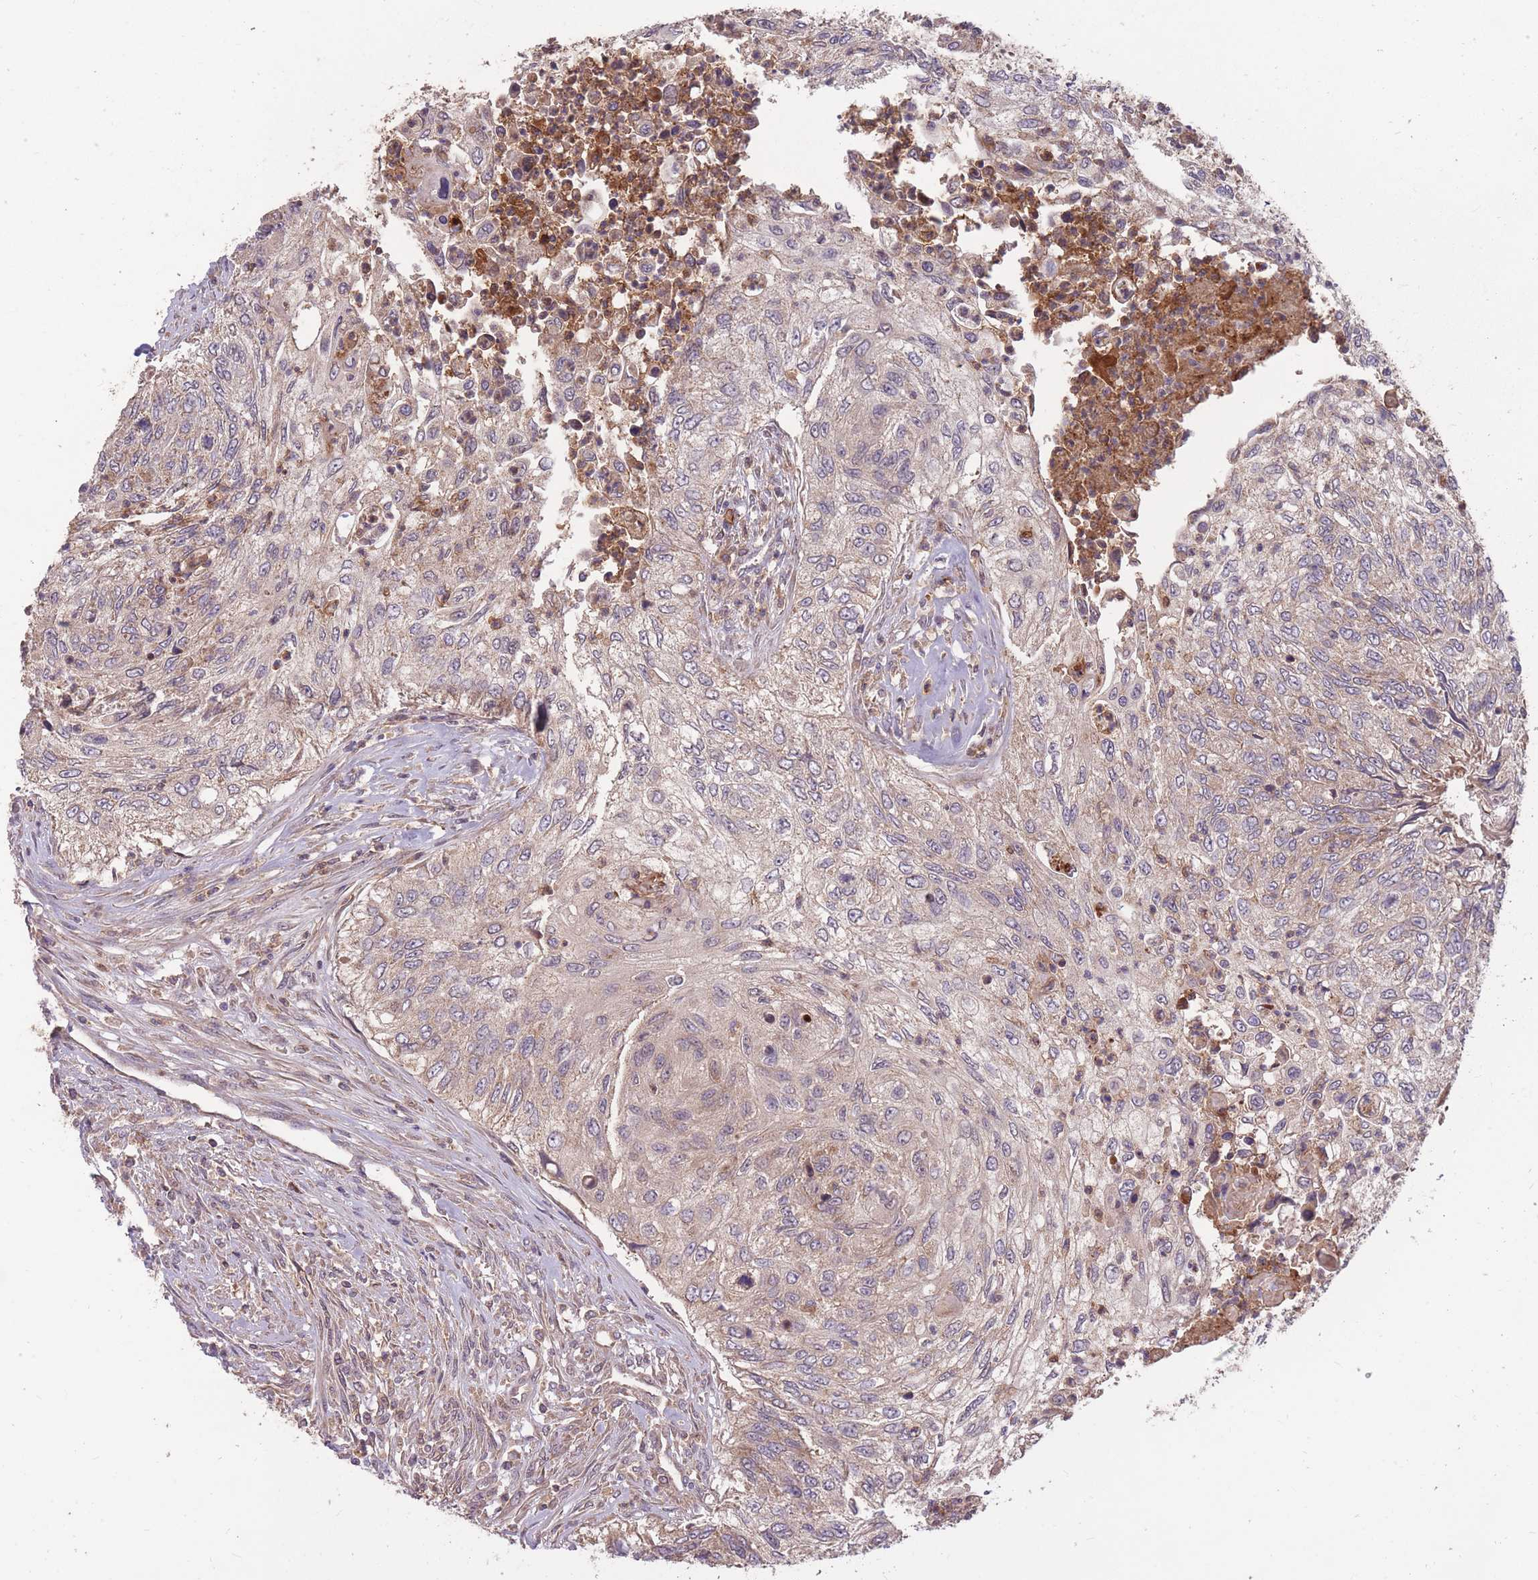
{"staining": {"intensity": "weak", "quantity": "25%-75%", "location": "cytoplasmic/membranous"}, "tissue": "urothelial cancer", "cell_type": "Tumor cells", "image_type": "cancer", "snomed": [{"axis": "morphology", "description": "Urothelial carcinoma, High grade"}, {"axis": "topography", "description": "Urinary bladder"}], "caption": "Urothelial cancer stained with IHC shows weak cytoplasmic/membranous expression in approximately 25%-75% of tumor cells.", "gene": "IGF2BP2", "patient": {"sex": "female", "age": 60}}